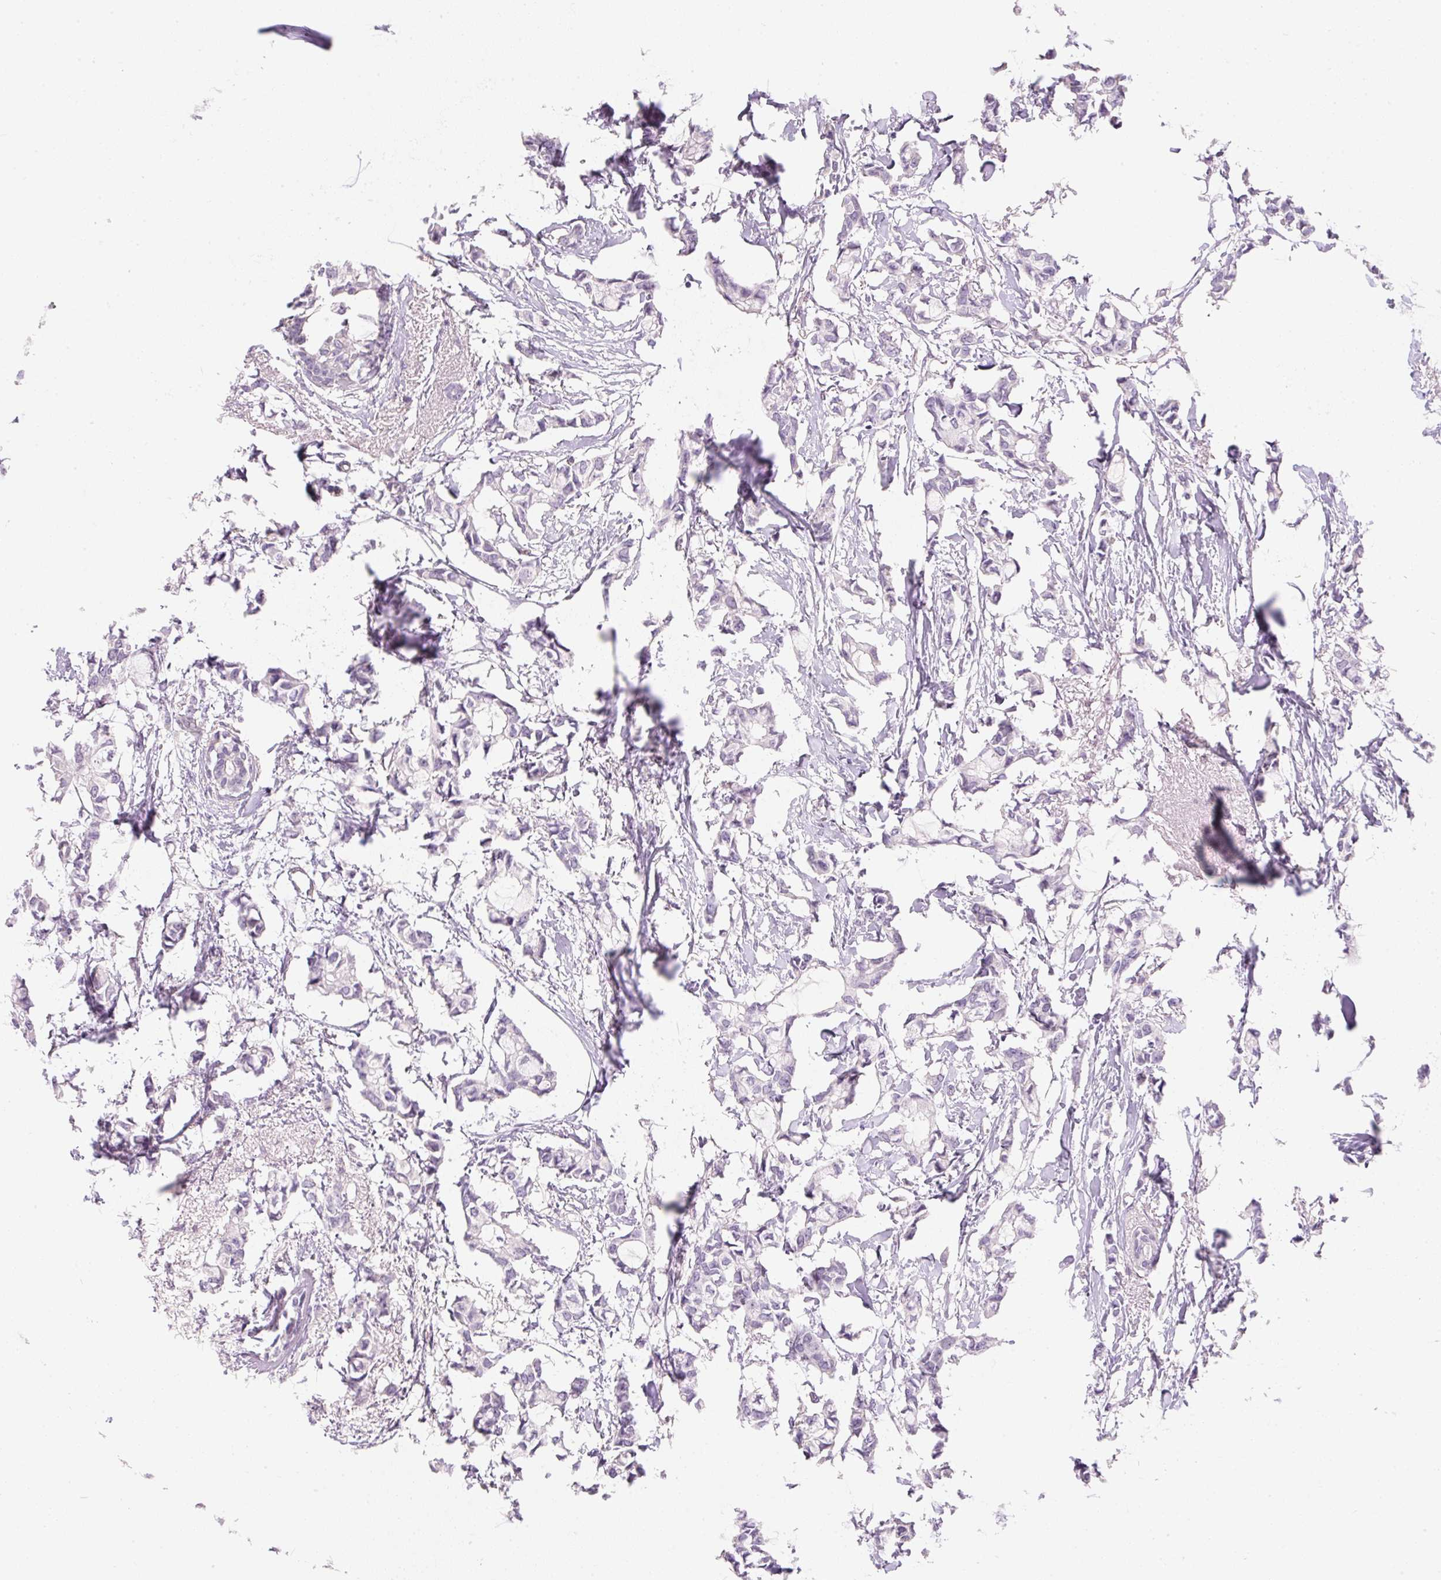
{"staining": {"intensity": "negative", "quantity": "none", "location": "none"}, "tissue": "breast cancer", "cell_type": "Tumor cells", "image_type": "cancer", "snomed": [{"axis": "morphology", "description": "Duct carcinoma"}, {"axis": "topography", "description": "Breast"}], "caption": "This photomicrograph is of breast cancer (intraductal carcinoma) stained with immunohistochemistry to label a protein in brown with the nuclei are counter-stained blue. There is no positivity in tumor cells.", "gene": "SYNE3", "patient": {"sex": "female", "age": 73}}